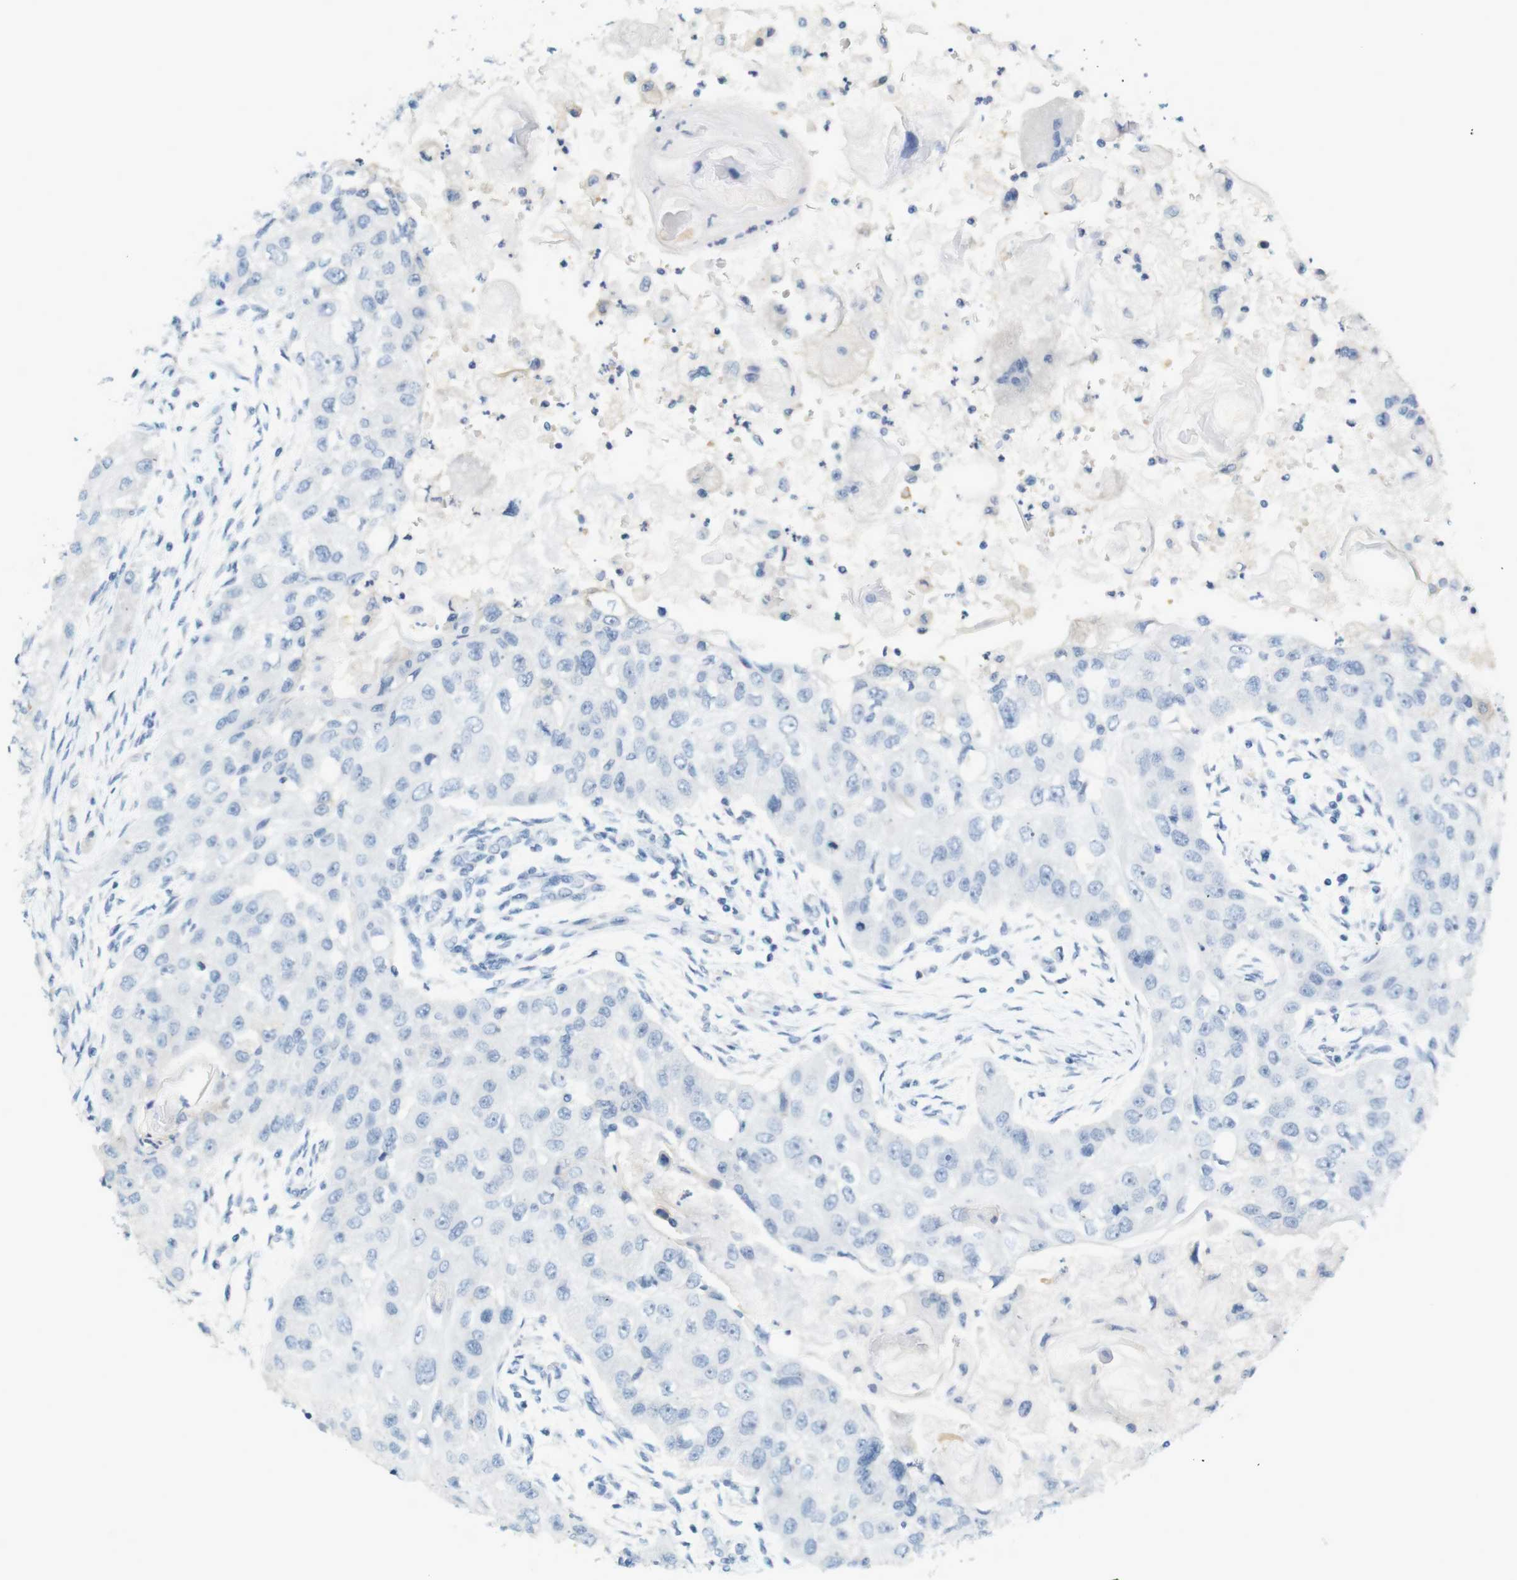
{"staining": {"intensity": "negative", "quantity": "none", "location": "none"}, "tissue": "head and neck cancer", "cell_type": "Tumor cells", "image_type": "cancer", "snomed": [{"axis": "morphology", "description": "Normal tissue, NOS"}, {"axis": "morphology", "description": "Squamous cell carcinoma, NOS"}, {"axis": "topography", "description": "Skeletal muscle"}, {"axis": "topography", "description": "Head-Neck"}], "caption": "Immunohistochemical staining of squamous cell carcinoma (head and neck) exhibits no significant staining in tumor cells.", "gene": "LRRK2", "patient": {"sex": "male", "age": 51}}